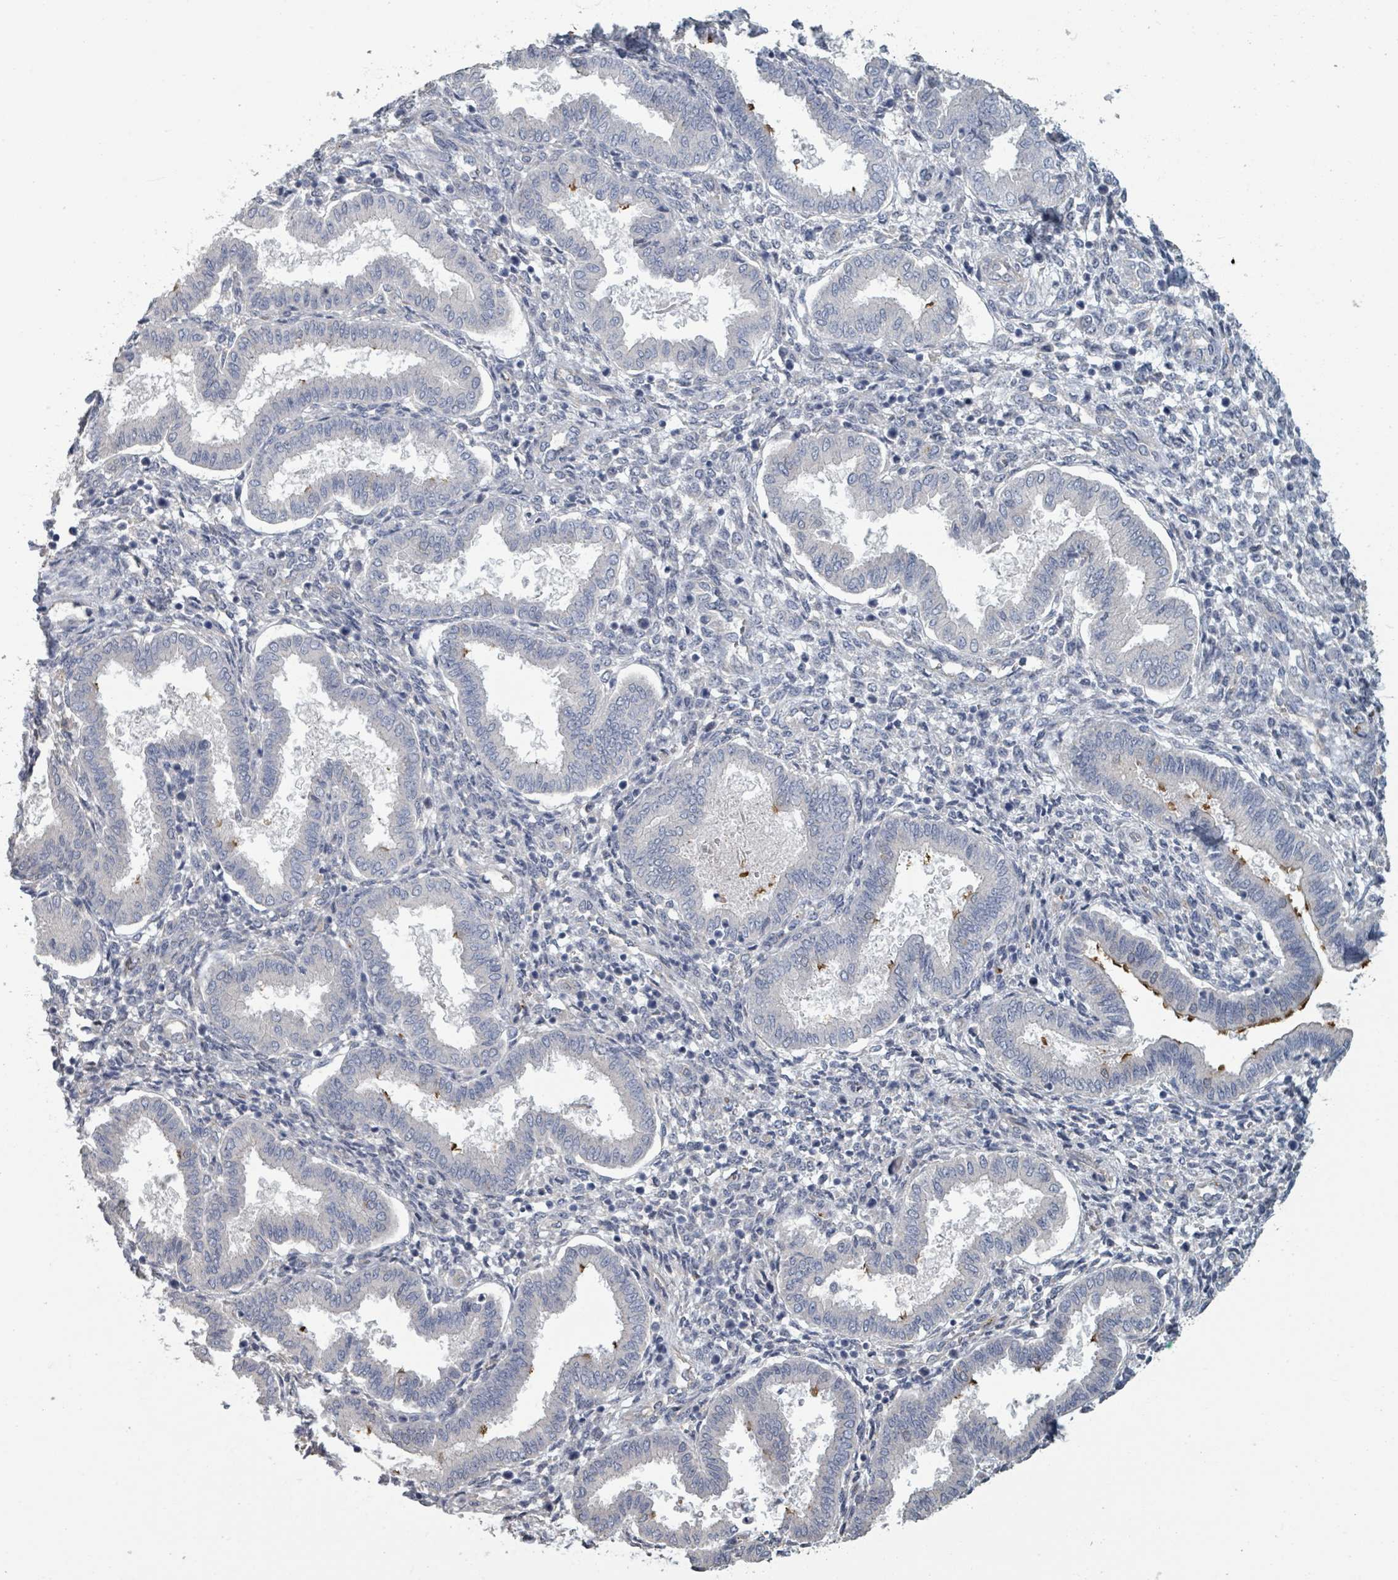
{"staining": {"intensity": "negative", "quantity": "none", "location": "none"}, "tissue": "endometrium", "cell_type": "Cells in endometrial stroma", "image_type": "normal", "snomed": [{"axis": "morphology", "description": "Normal tissue, NOS"}, {"axis": "topography", "description": "Endometrium"}], "caption": "Immunohistochemistry micrograph of benign endometrium stained for a protein (brown), which demonstrates no staining in cells in endometrial stroma.", "gene": "PLAUR", "patient": {"sex": "female", "age": 24}}